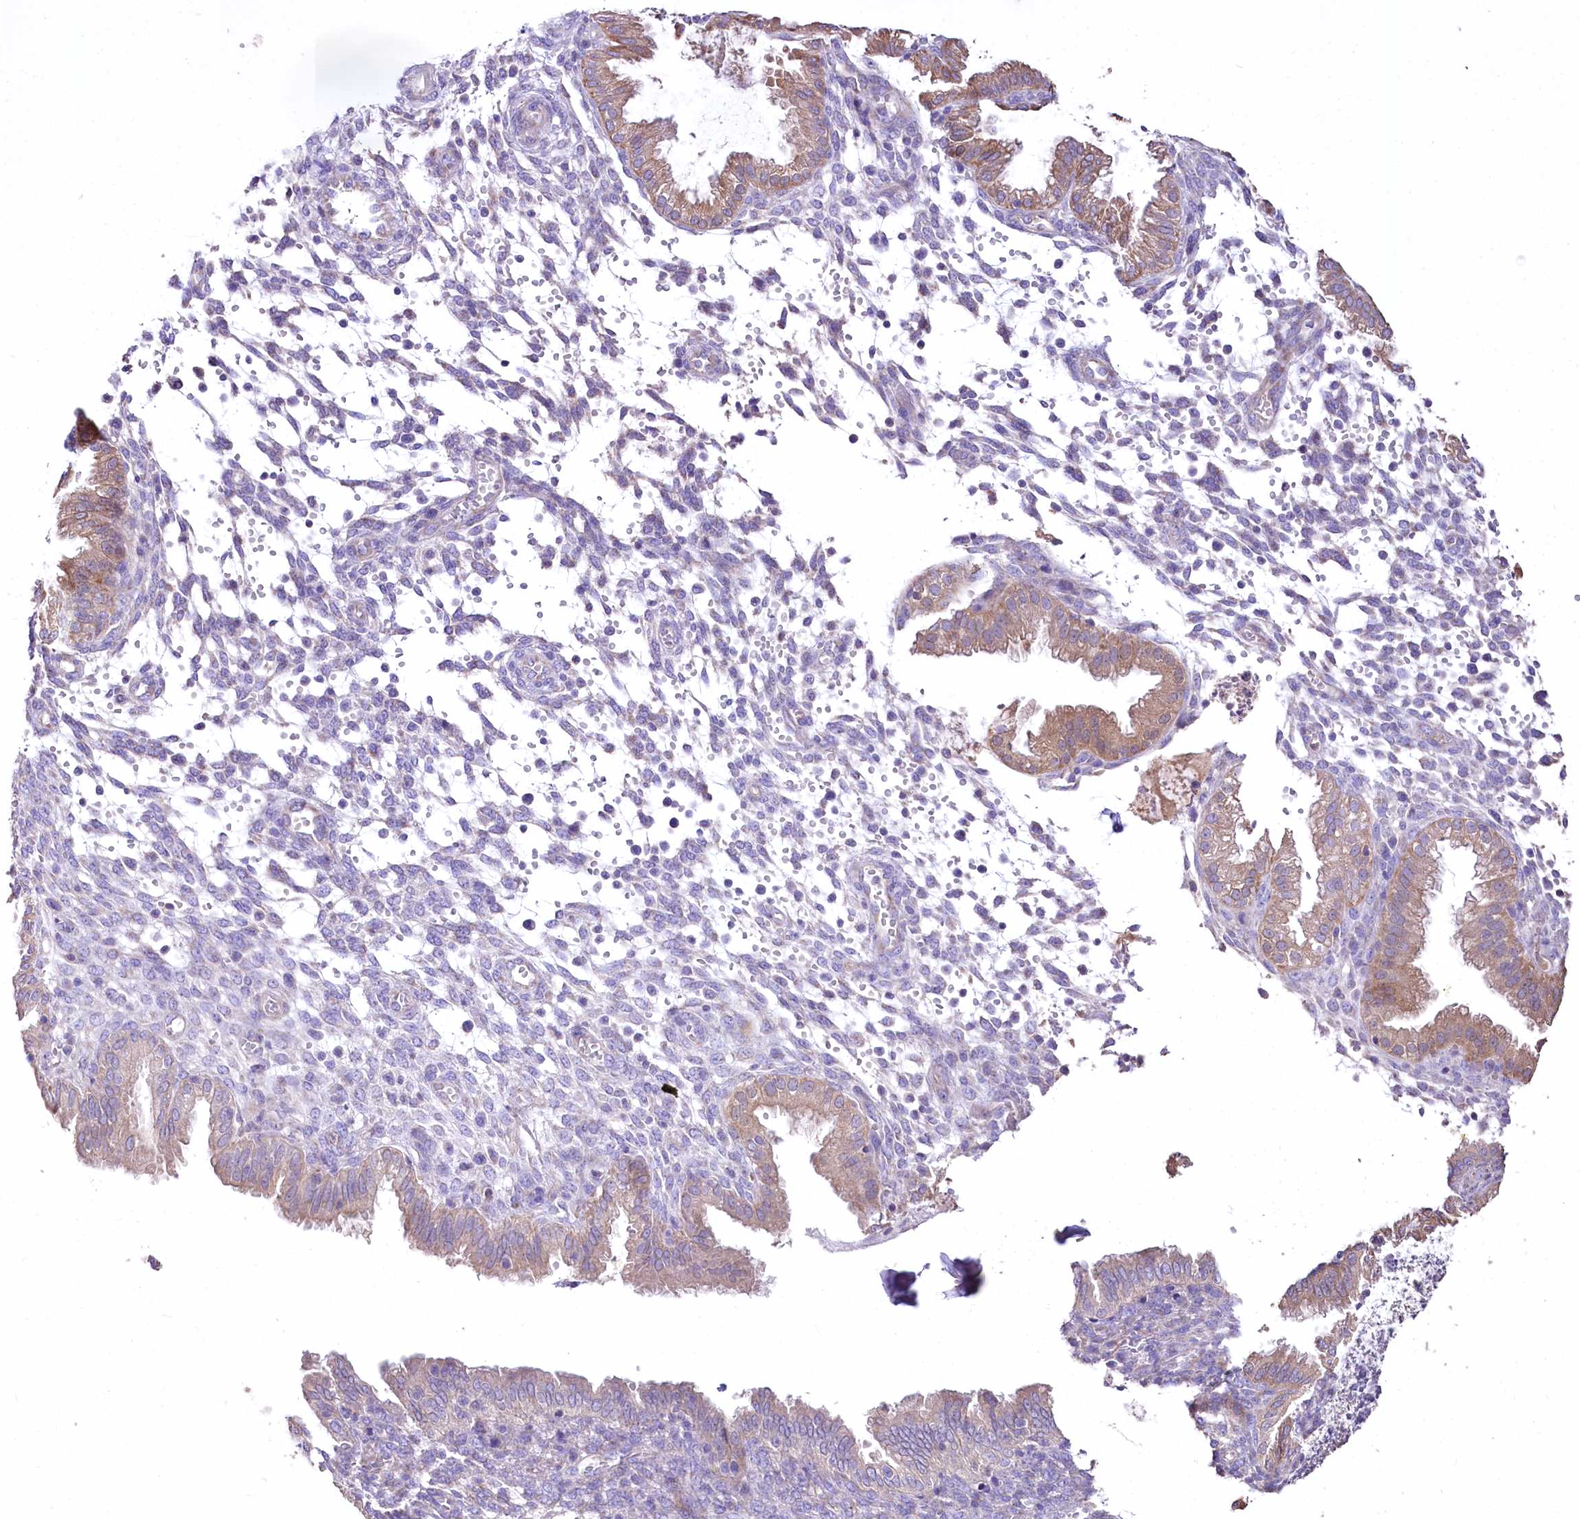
{"staining": {"intensity": "negative", "quantity": "none", "location": "none"}, "tissue": "endometrium", "cell_type": "Cells in endometrial stroma", "image_type": "normal", "snomed": [{"axis": "morphology", "description": "Normal tissue, NOS"}, {"axis": "topography", "description": "Endometrium"}], "caption": "DAB immunohistochemical staining of unremarkable human endometrium shows no significant expression in cells in endometrial stroma. The staining is performed using DAB brown chromogen with nuclei counter-stained in using hematoxylin.", "gene": "PTER", "patient": {"sex": "female", "age": 33}}